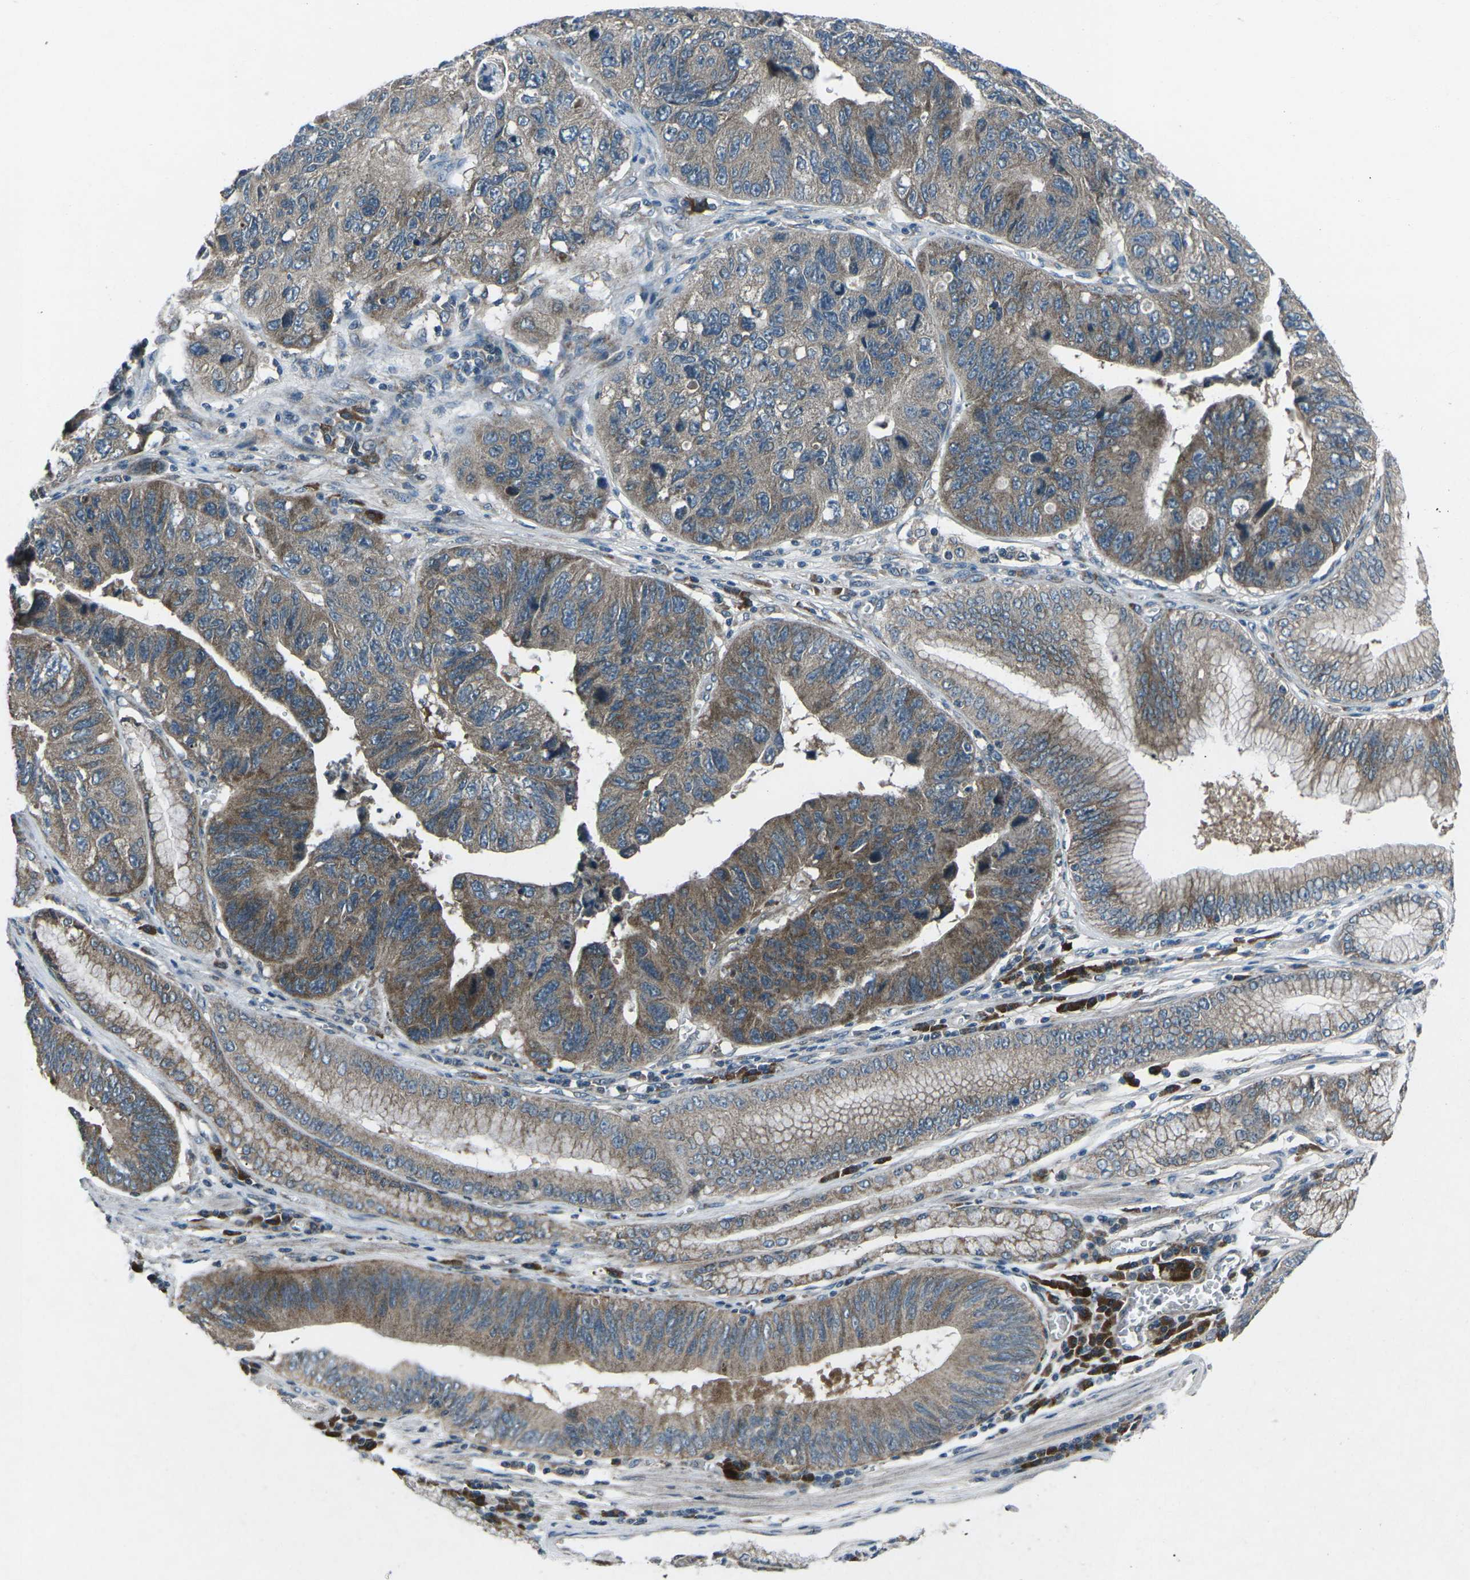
{"staining": {"intensity": "moderate", "quantity": ">75%", "location": "cytoplasmic/membranous"}, "tissue": "stomach cancer", "cell_type": "Tumor cells", "image_type": "cancer", "snomed": [{"axis": "morphology", "description": "Adenocarcinoma, NOS"}, {"axis": "topography", "description": "Stomach"}], "caption": "Brown immunohistochemical staining in human stomach cancer demonstrates moderate cytoplasmic/membranous staining in about >75% of tumor cells.", "gene": "CDK16", "patient": {"sex": "male", "age": 59}}